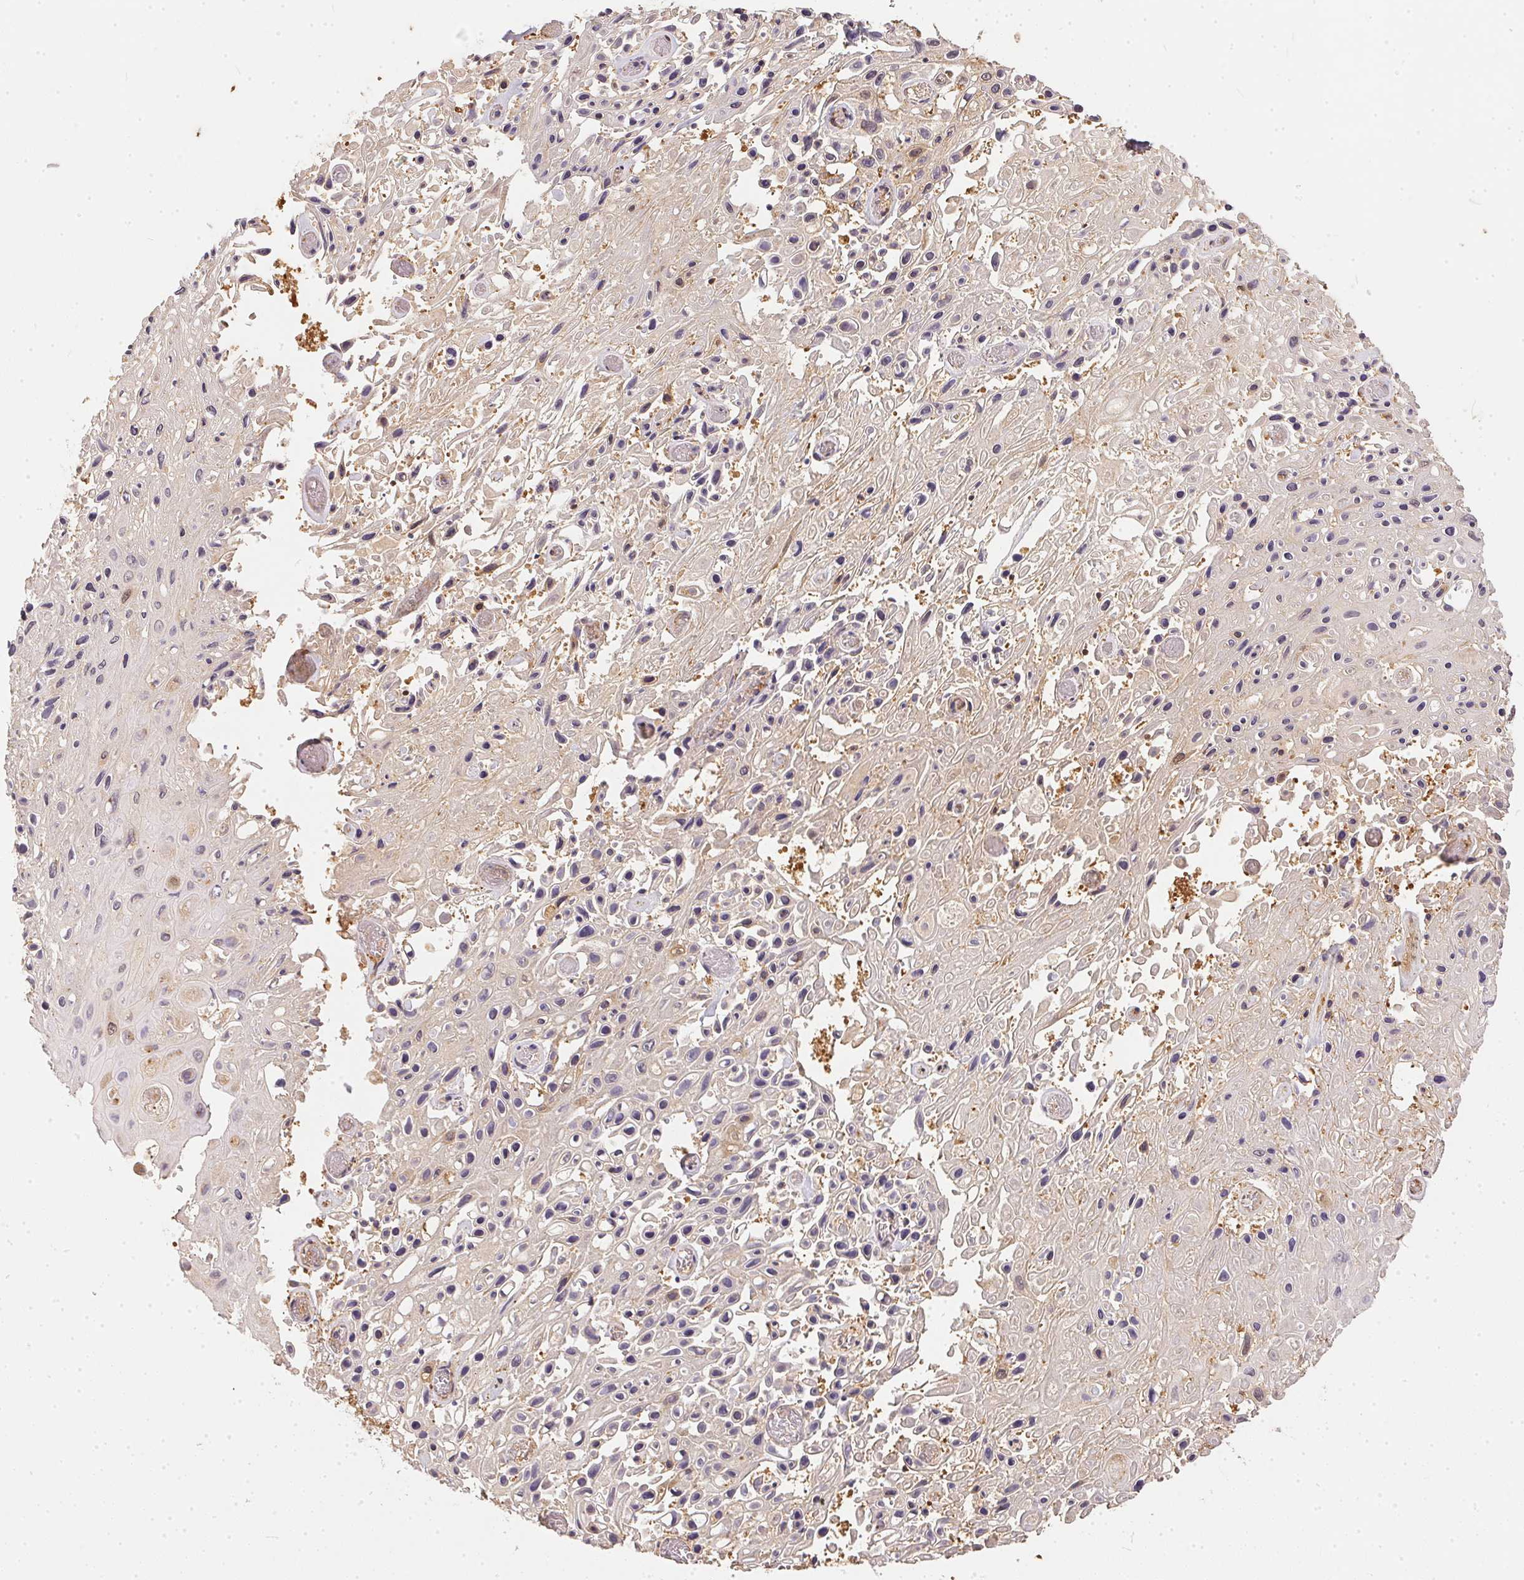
{"staining": {"intensity": "negative", "quantity": "none", "location": "none"}, "tissue": "skin cancer", "cell_type": "Tumor cells", "image_type": "cancer", "snomed": [{"axis": "morphology", "description": "Squamous cell carcinoma, NOS"}, {"axis": "topography", "description": "Skin"}], "caption": "Skin cancer was stained to show a protein in brown. There is no significant expression in tumor cells.", "gene": "BLMH", "patient": {"sex": "male", "age": 82}}